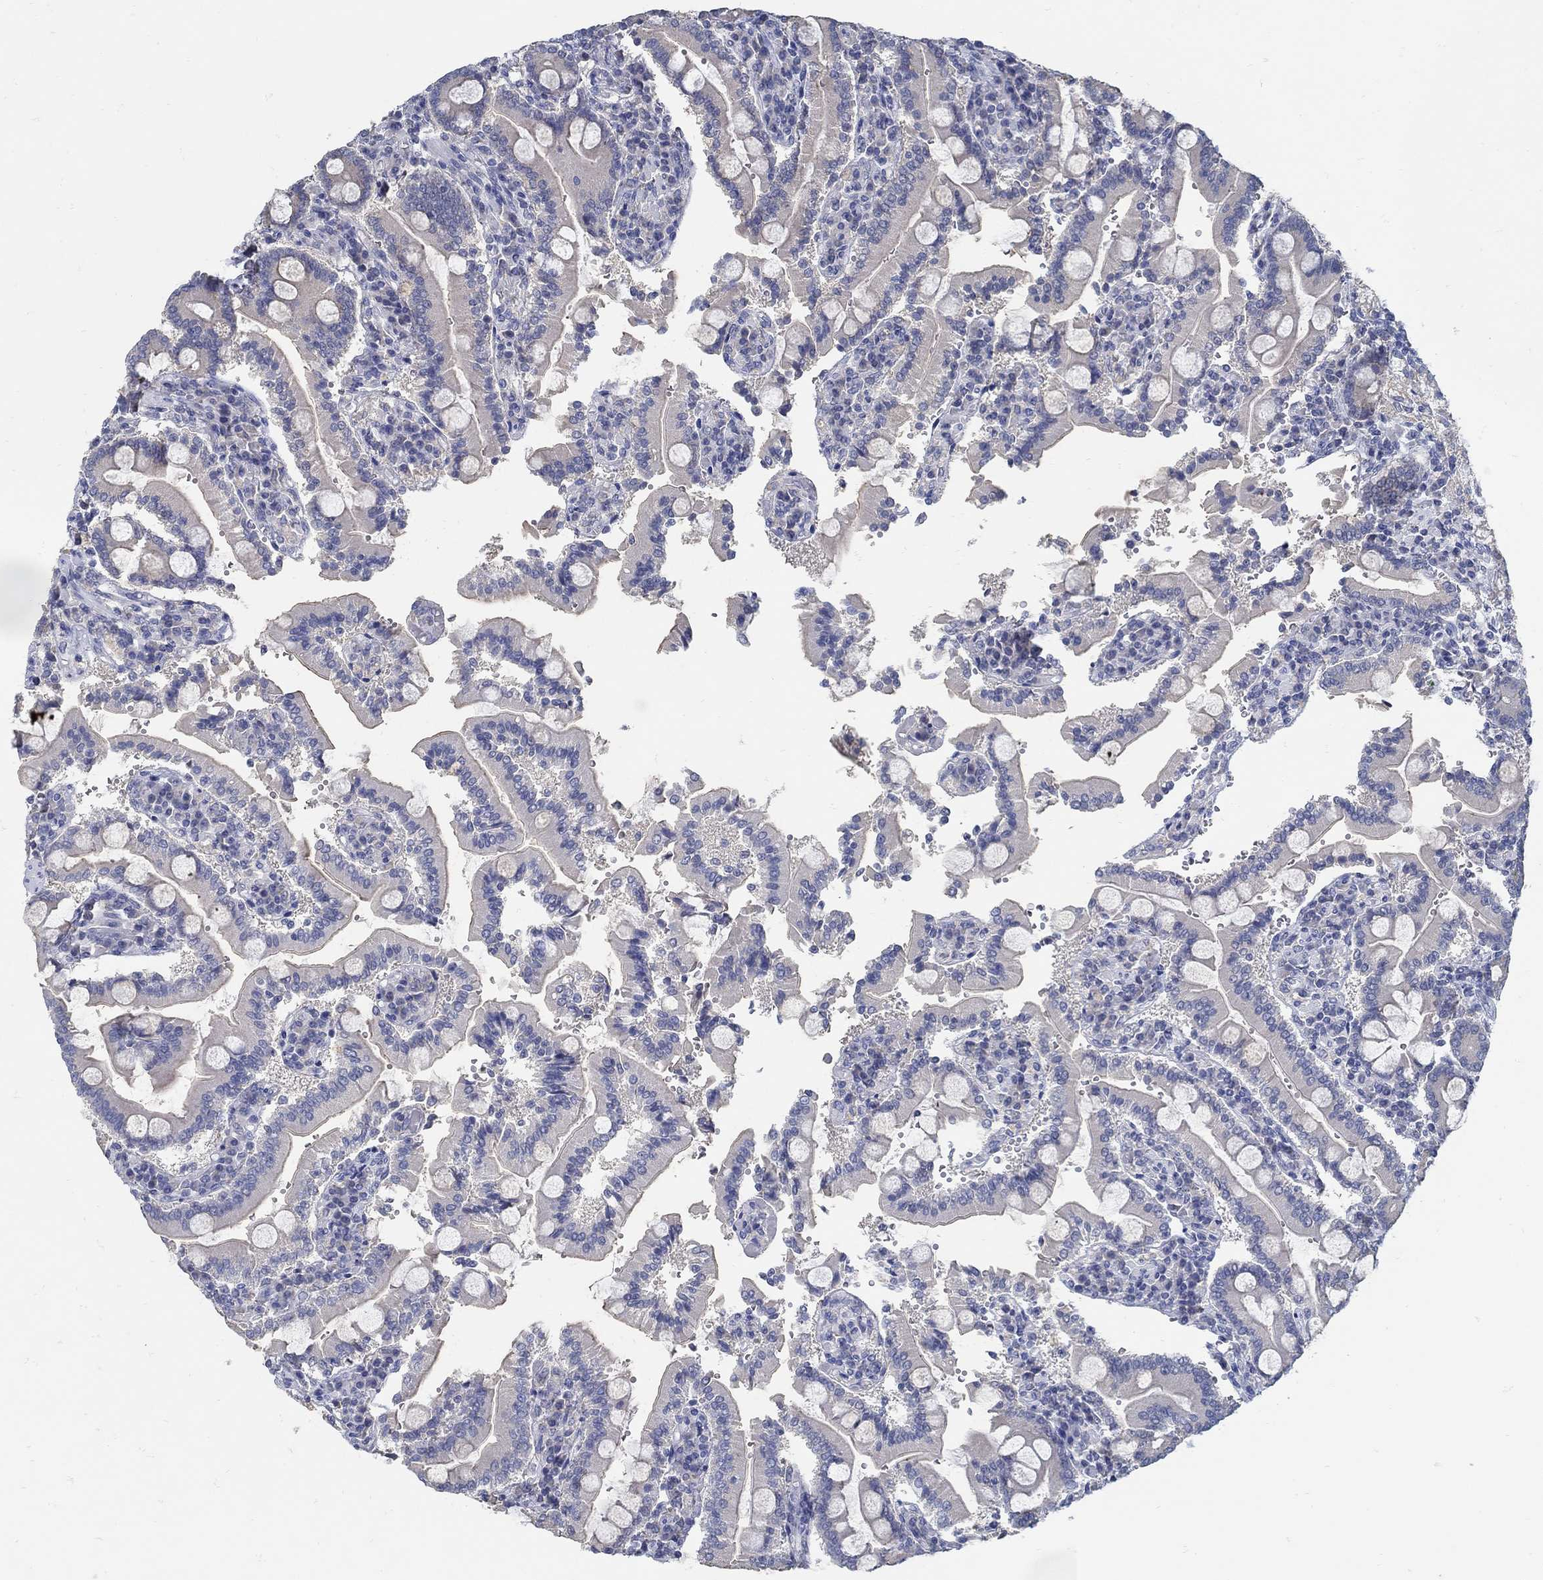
{"staining": {"intensity": "strong", "quantity": "<25%", "location": "cytoplasmic/membranous"}, "tissue": "duodenum", "cell_type": "Glandular cells", "image_type": "normal", "snomed": [{"axis": "morphology", "description": "Normal tissue, NOS"}, {"axis": "topography", "description": "Duodenum"}], "caption": "Approximately <25% of glandular cells in unremarkable human duodenum exhibit strong cytoplasmic/membranous protein staining as visualized by brown immunohistochemical staining.", "gene": "ZFAND4", "patient": {"sex": "female", "age": 62}}